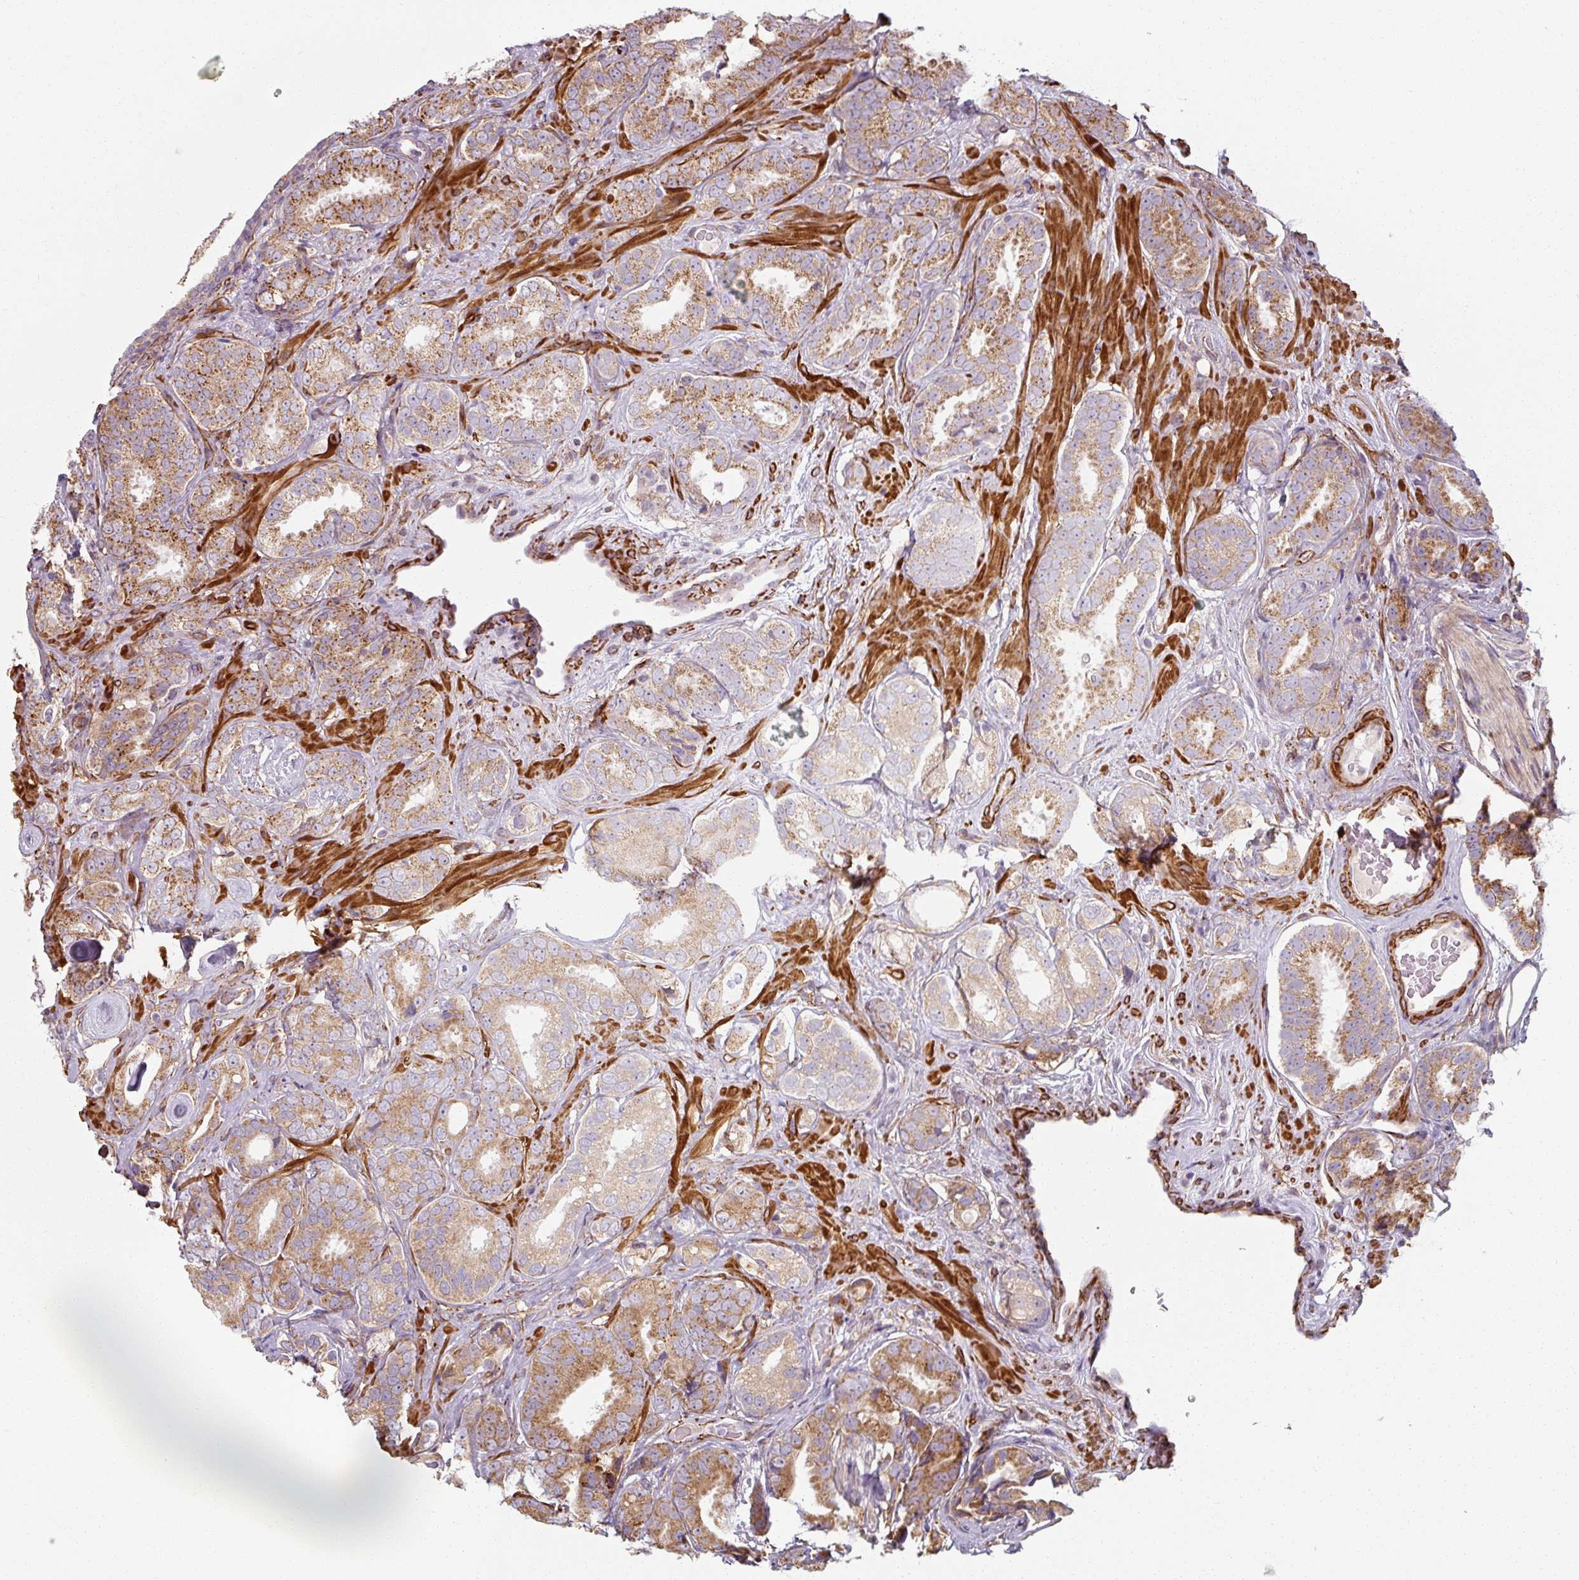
{"staining": {"intensity": "moderate", "quantity": ">75%", "location": "cytoplasmic/membranous"}, "tissue": "prostate cancer", "cell_type": "Tumor cells", "image_type": "cancer", "snomed": [{"axis": "morphology", "description": "Adenocarcinoma, High grade"}, {"axis": "topography", "description": "Prostate"}], "caption": "The histopathology image reveals immunohistochemical staining of prostate cancer. There is moderate cytoplasmic/membranous positivity is present in approximately >75% of tumor cells.", "gene": "MRPS5", "patient": {"sex": "male", "age": 71}}